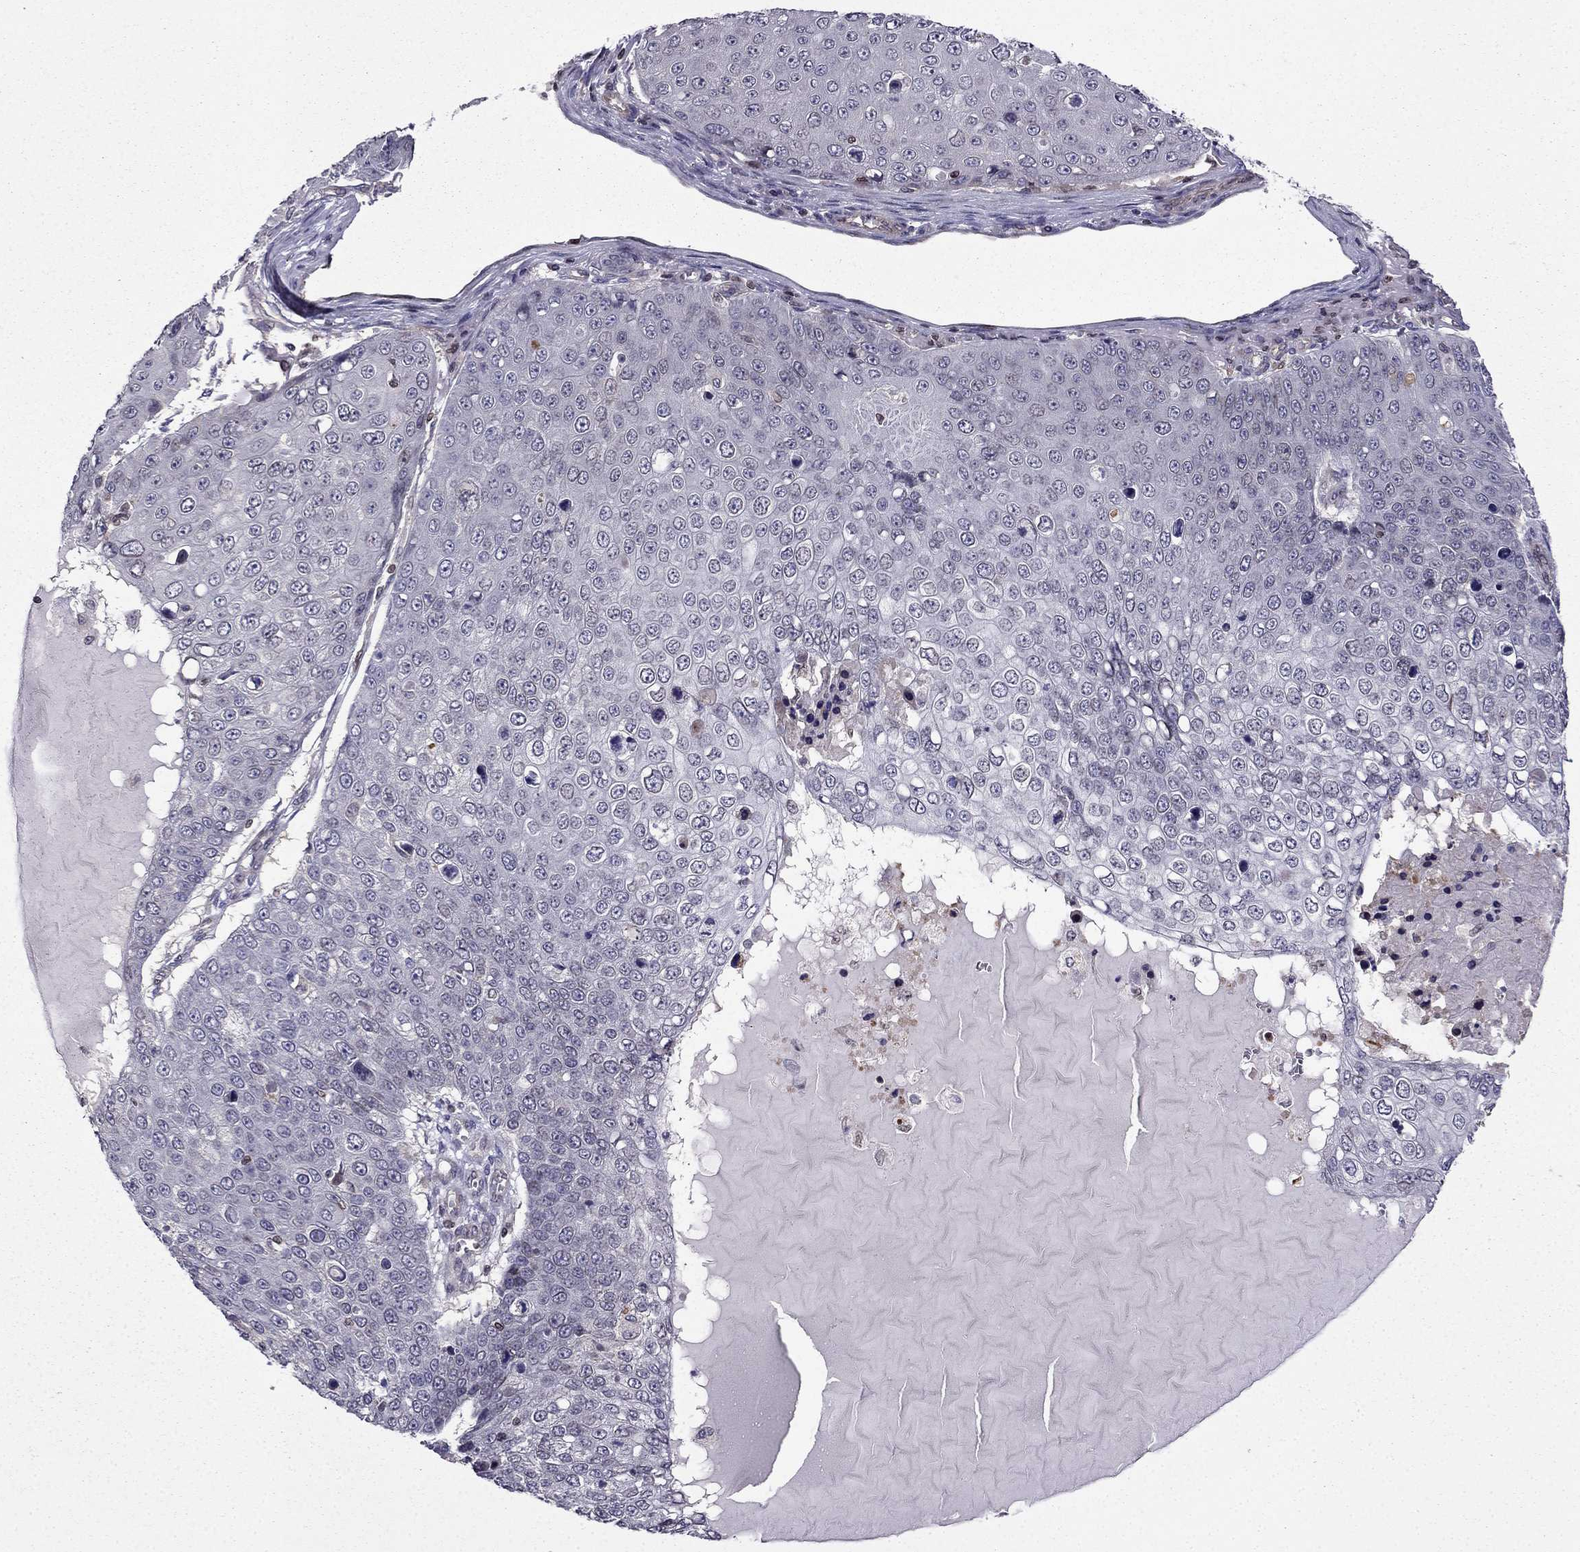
{"staining": {"intensity": "negative", "quantity": "none", "location": "none"}, "tissue": "skin cancer", "cell_type": "Tumor cells", "image_type": "cancer", "snomed": [{"axis": "morphology", "description": "Squamous cell carcinoma, NOS"}, {"axis": "topography", "description": "Skin"}], "caption": "An immunohistochemistry histopathology image of squamous cell carcinoma (skin) is shown. There is no staining in tumor cells of squamous cell carcinoma (skin).", "gene": "CDC42BPA", "patient": {"sex": "male", "age": 71}}